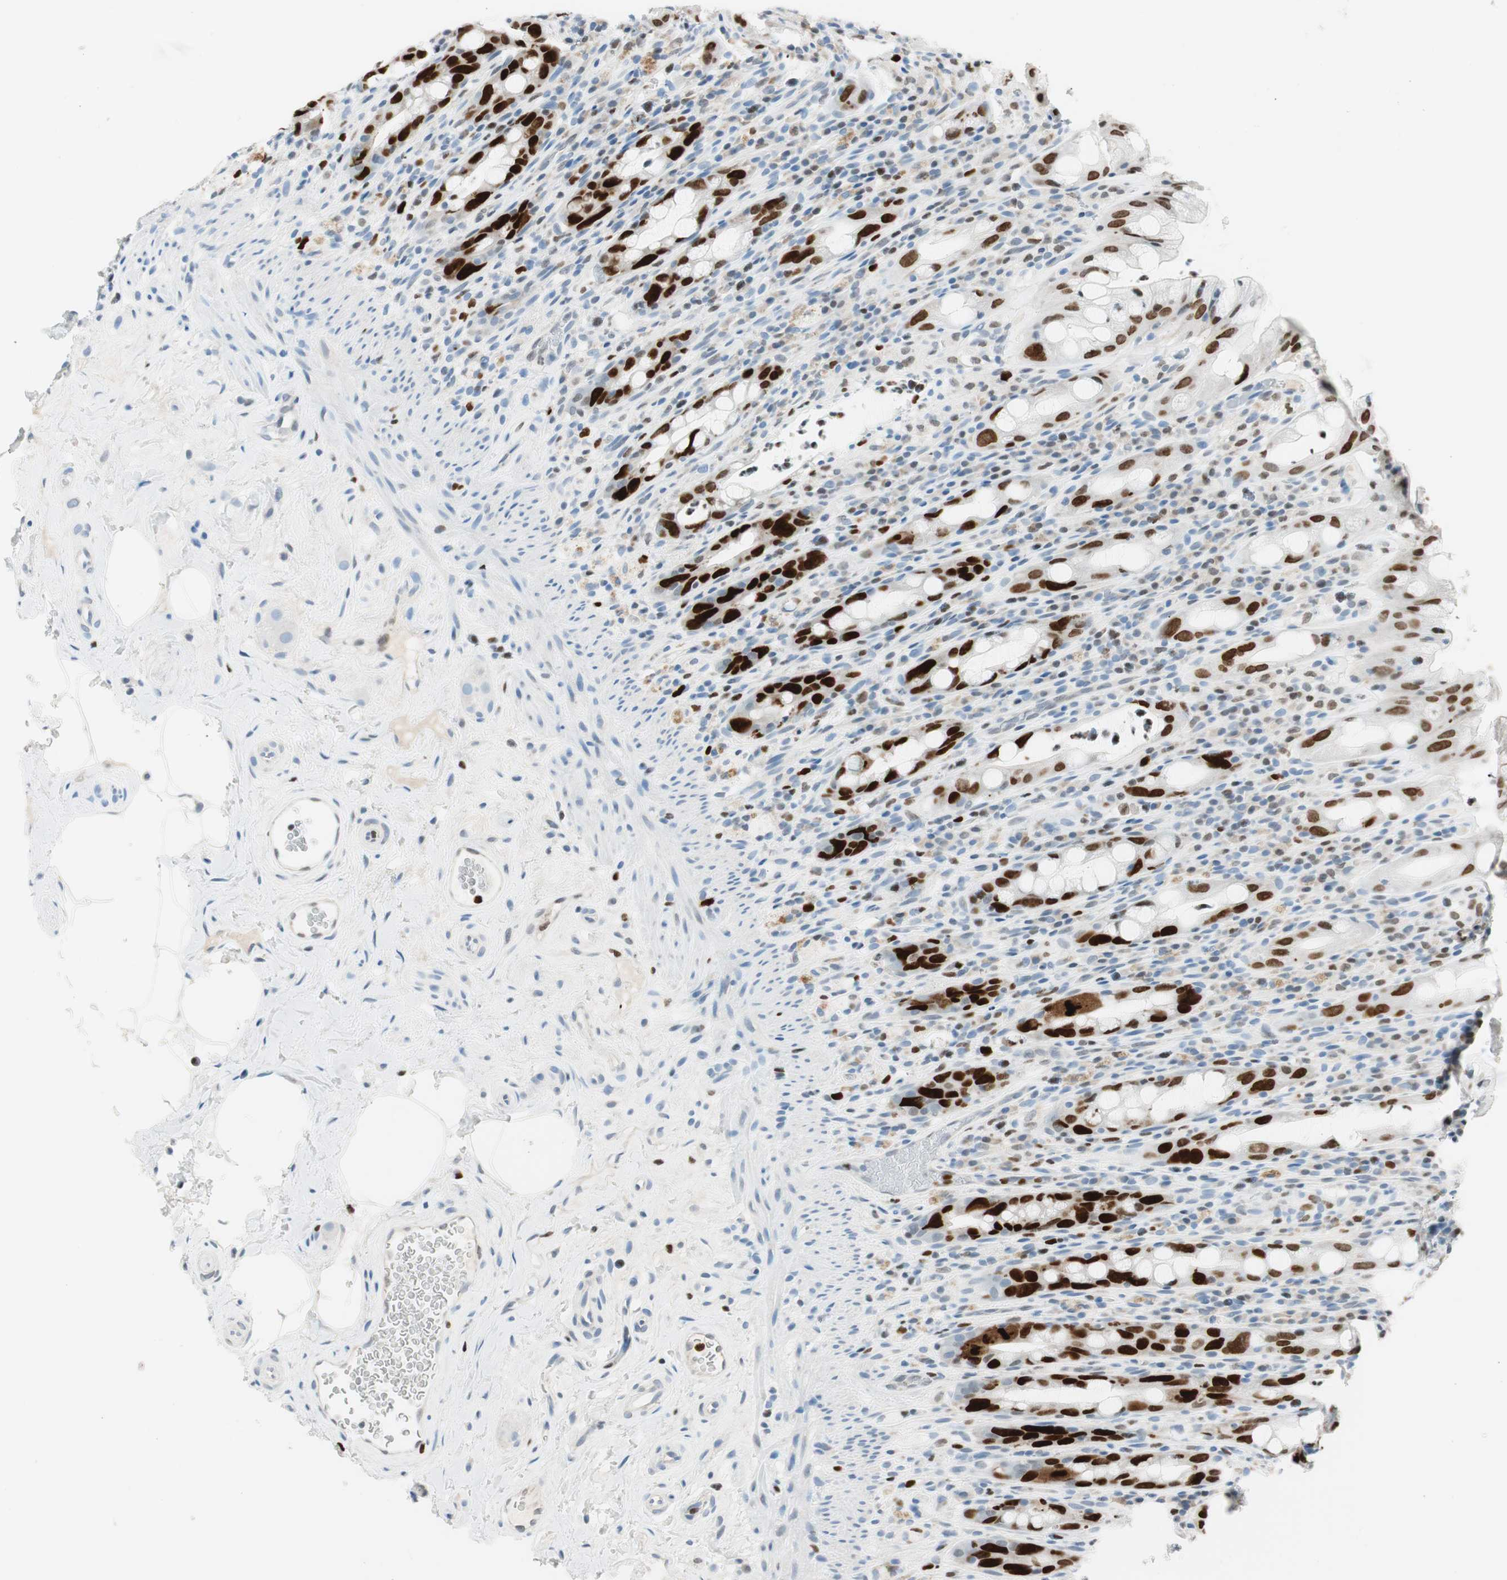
{"staining": {"intensity": "strong", "quantity": ">75%", "location": "nuclear"}, "tissue": "rectum", "cell_type": "Glandular cells", "image_type": "normal", "snomed": [{"axis": "morphology", "description": "Normal tissue, NOS"}, {"axis": "topography", "description": "Rectum"}], "caption": "IHC of unremarkable human rectum demonstrates high levels of strong nuclear expression in approximately >75% of glandular cells.", "gene": "EZH2", "patient": {"sex": "male", "age": 44}}